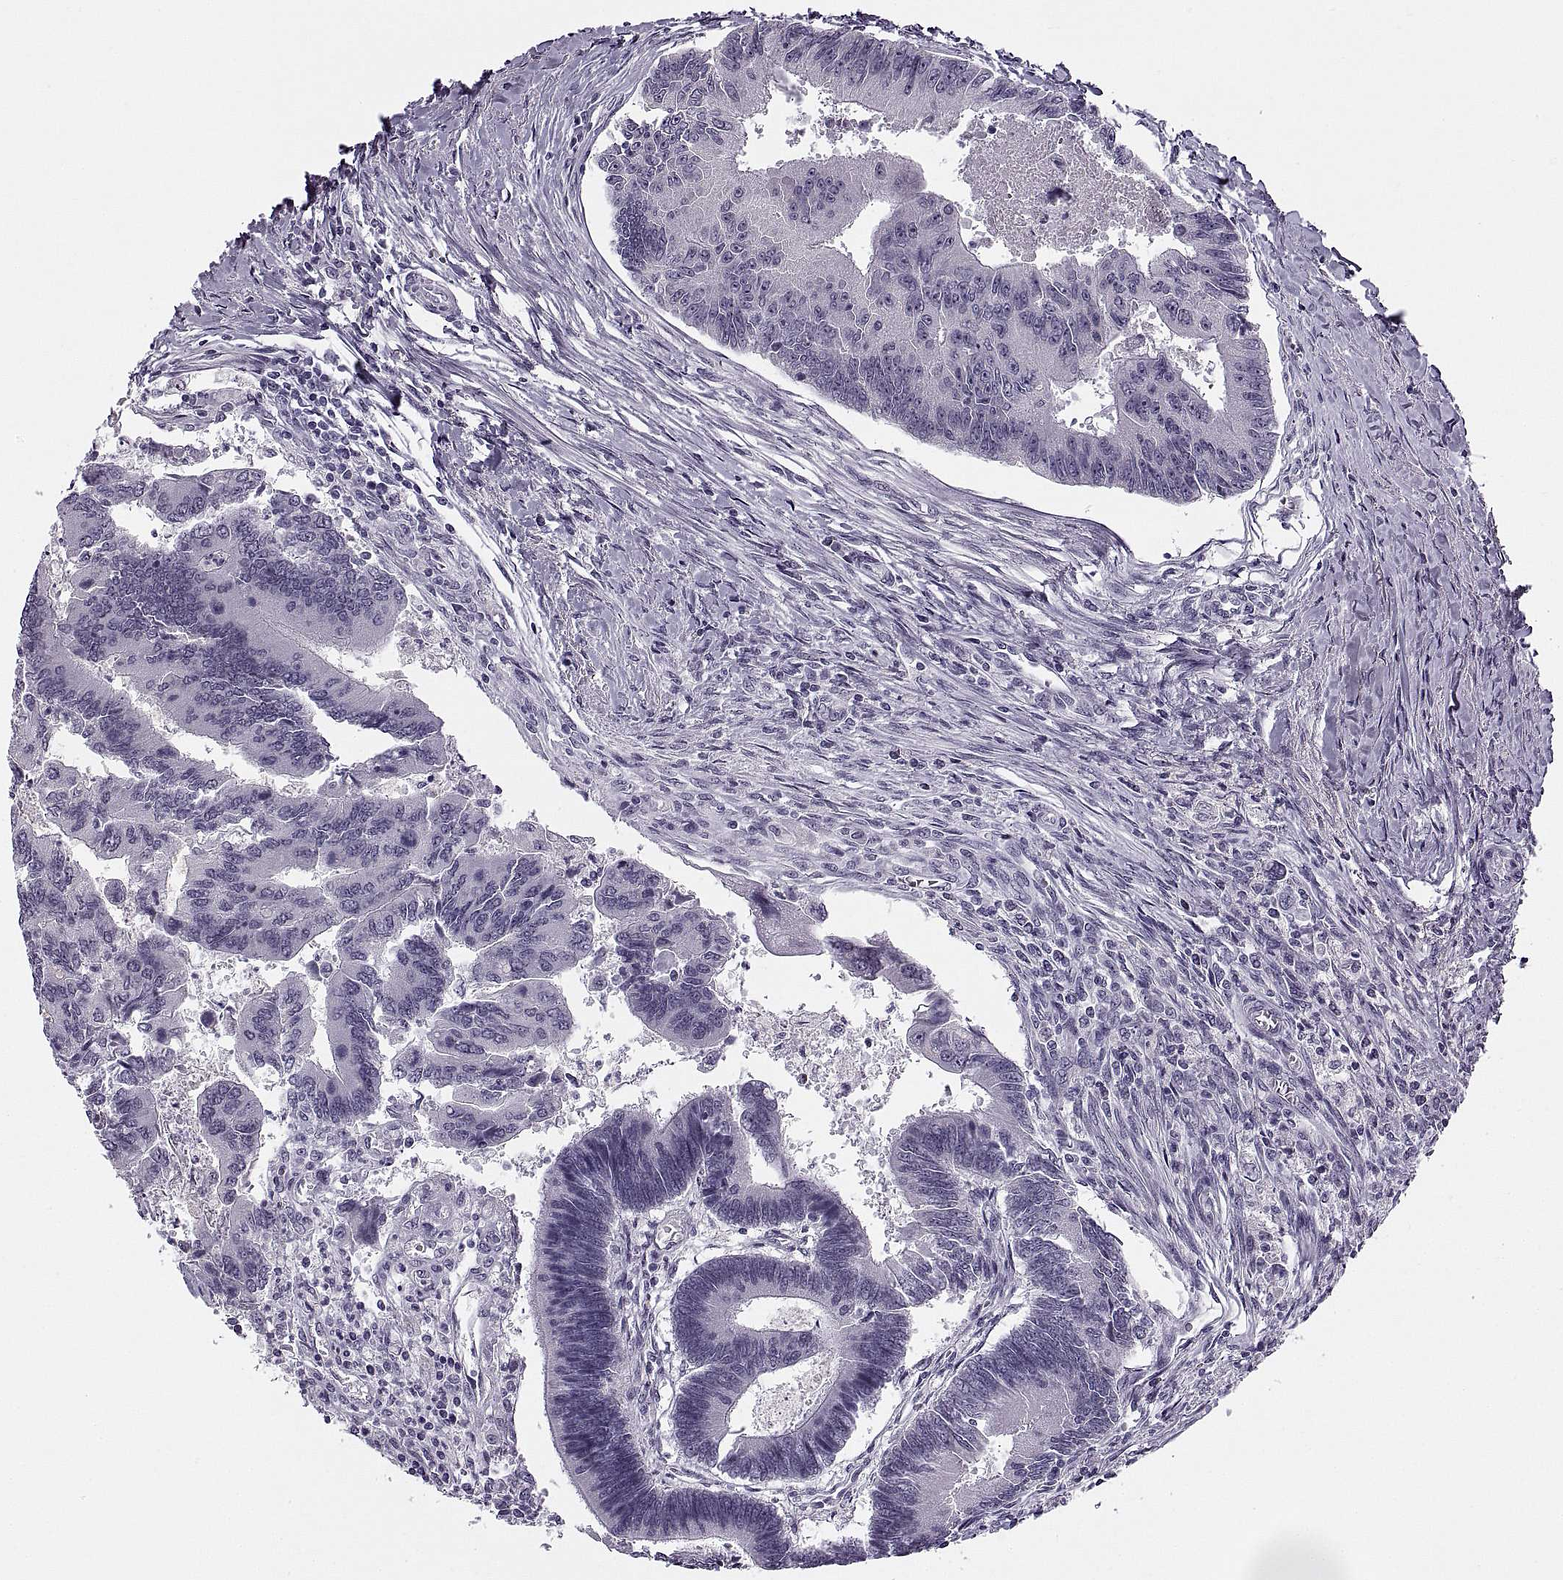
{"staining": {"intensity": "negative", "quantity": "none", "location": "none"}, "tissue": "colorectal cancer", "cell_type": "Tumor cells", "image_type": "cancer", "snomed": [{"axis": "morphology", "description": "Adenocarcinoma, NOS"}, {"axis": "topography", "description": "Colon"}], "caption": "A high-resolution image shows immunohistochemistry staining of colorectal cancer (adenocarcinoma), which exhibits no significant expression in tumor cells.", "gene": "TBC1D3G", "patient": {"sex": "female", "age": 67}}